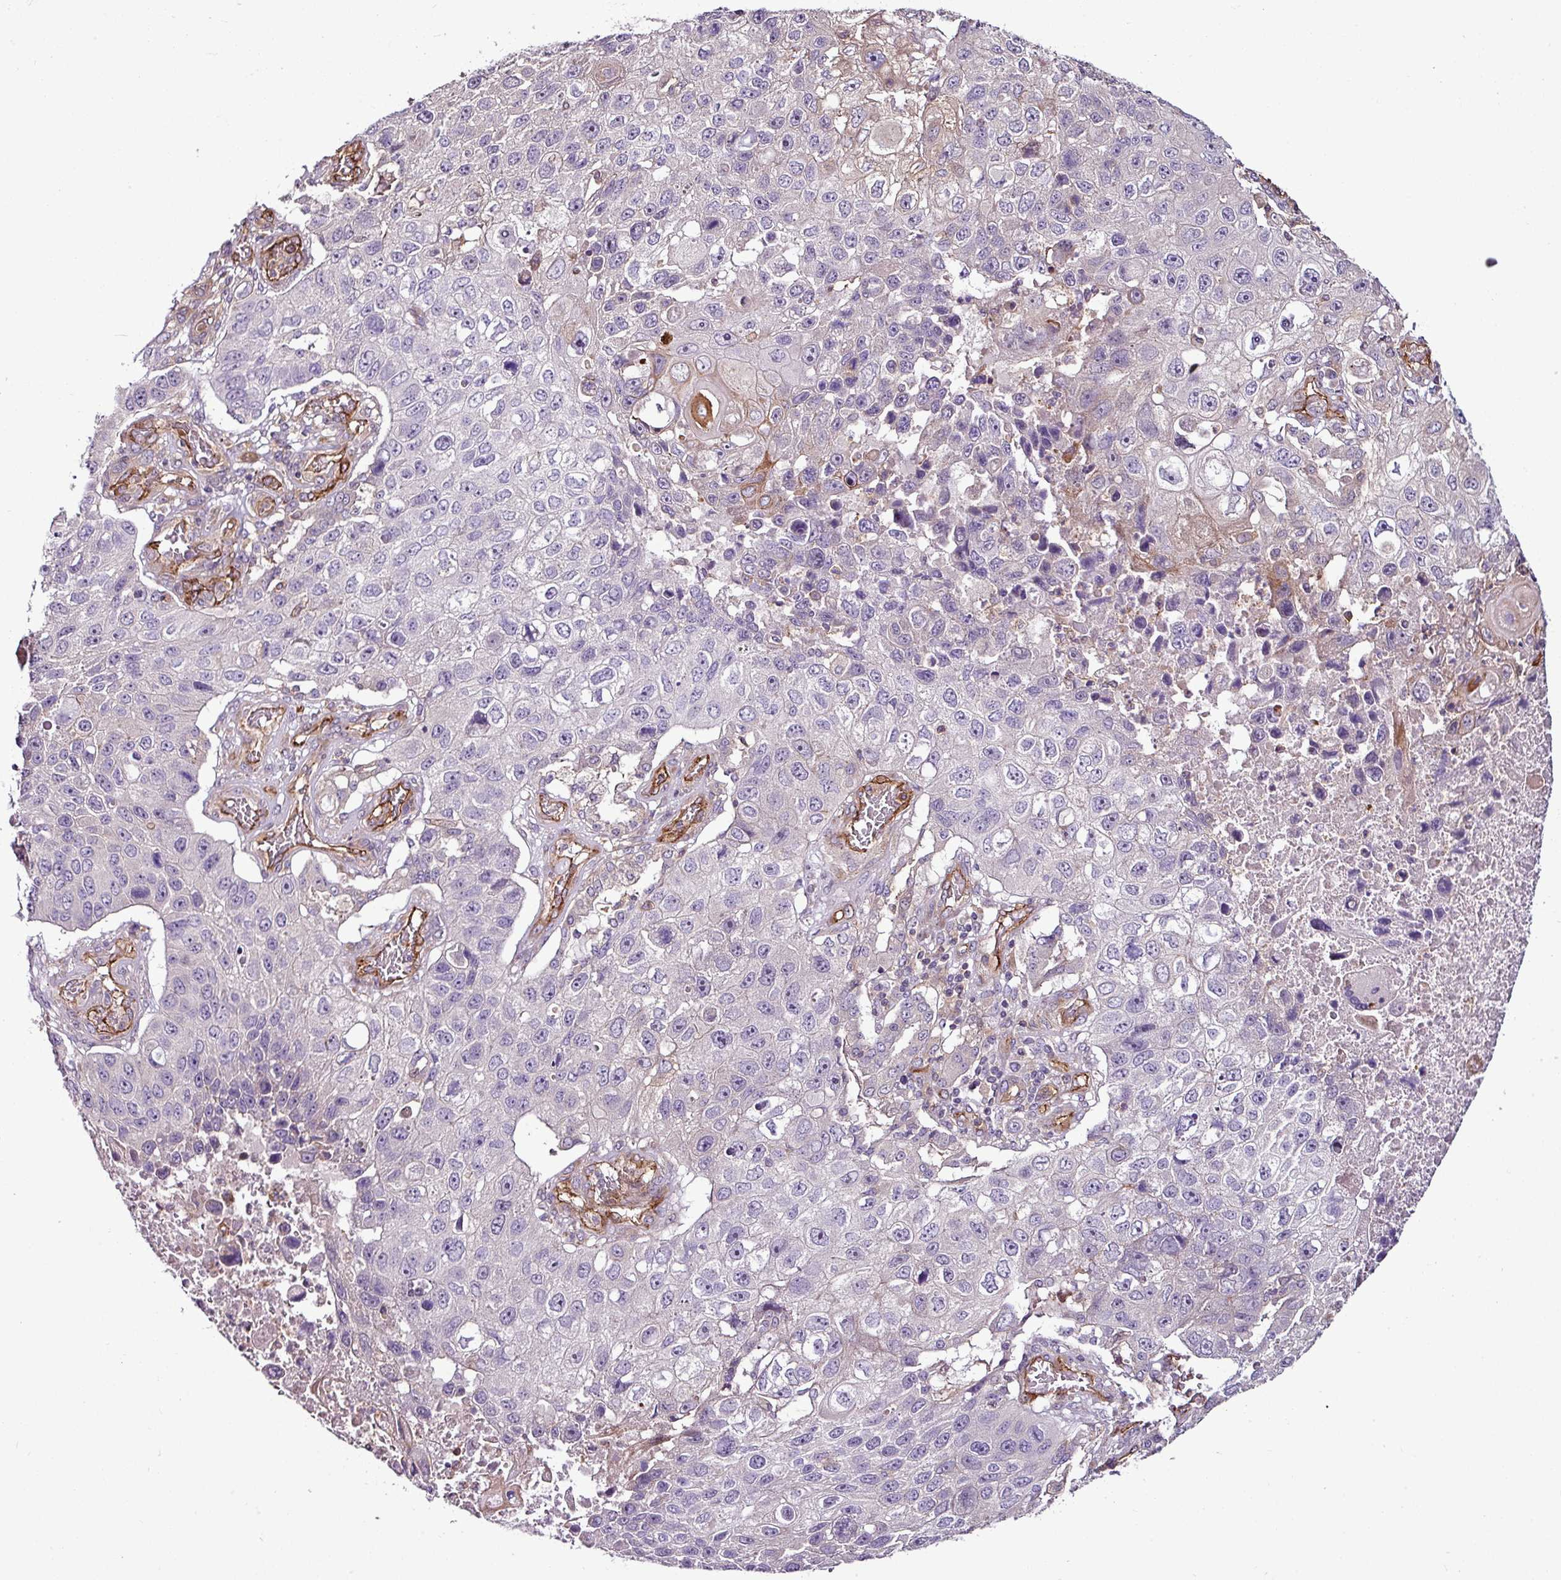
{"staining": {"intensity": "negative", "quantity": "none", "location": "none"}, "tissue": "lung cancer", "cell_type": "Tumor cells", "image_type": "cancer", "snomed": [{"axis": "morphology", "description": "Squamous cell carcinoma, NOS"}, {"axis": "topography", "description": "Lung"}], "caption": "This is an immunohistochemistry photomicrograph of human lung cancer. There is no positivity in tumor cells.", "gene": "ZNF106", "patient": {"sex": "male", "age": 61}}